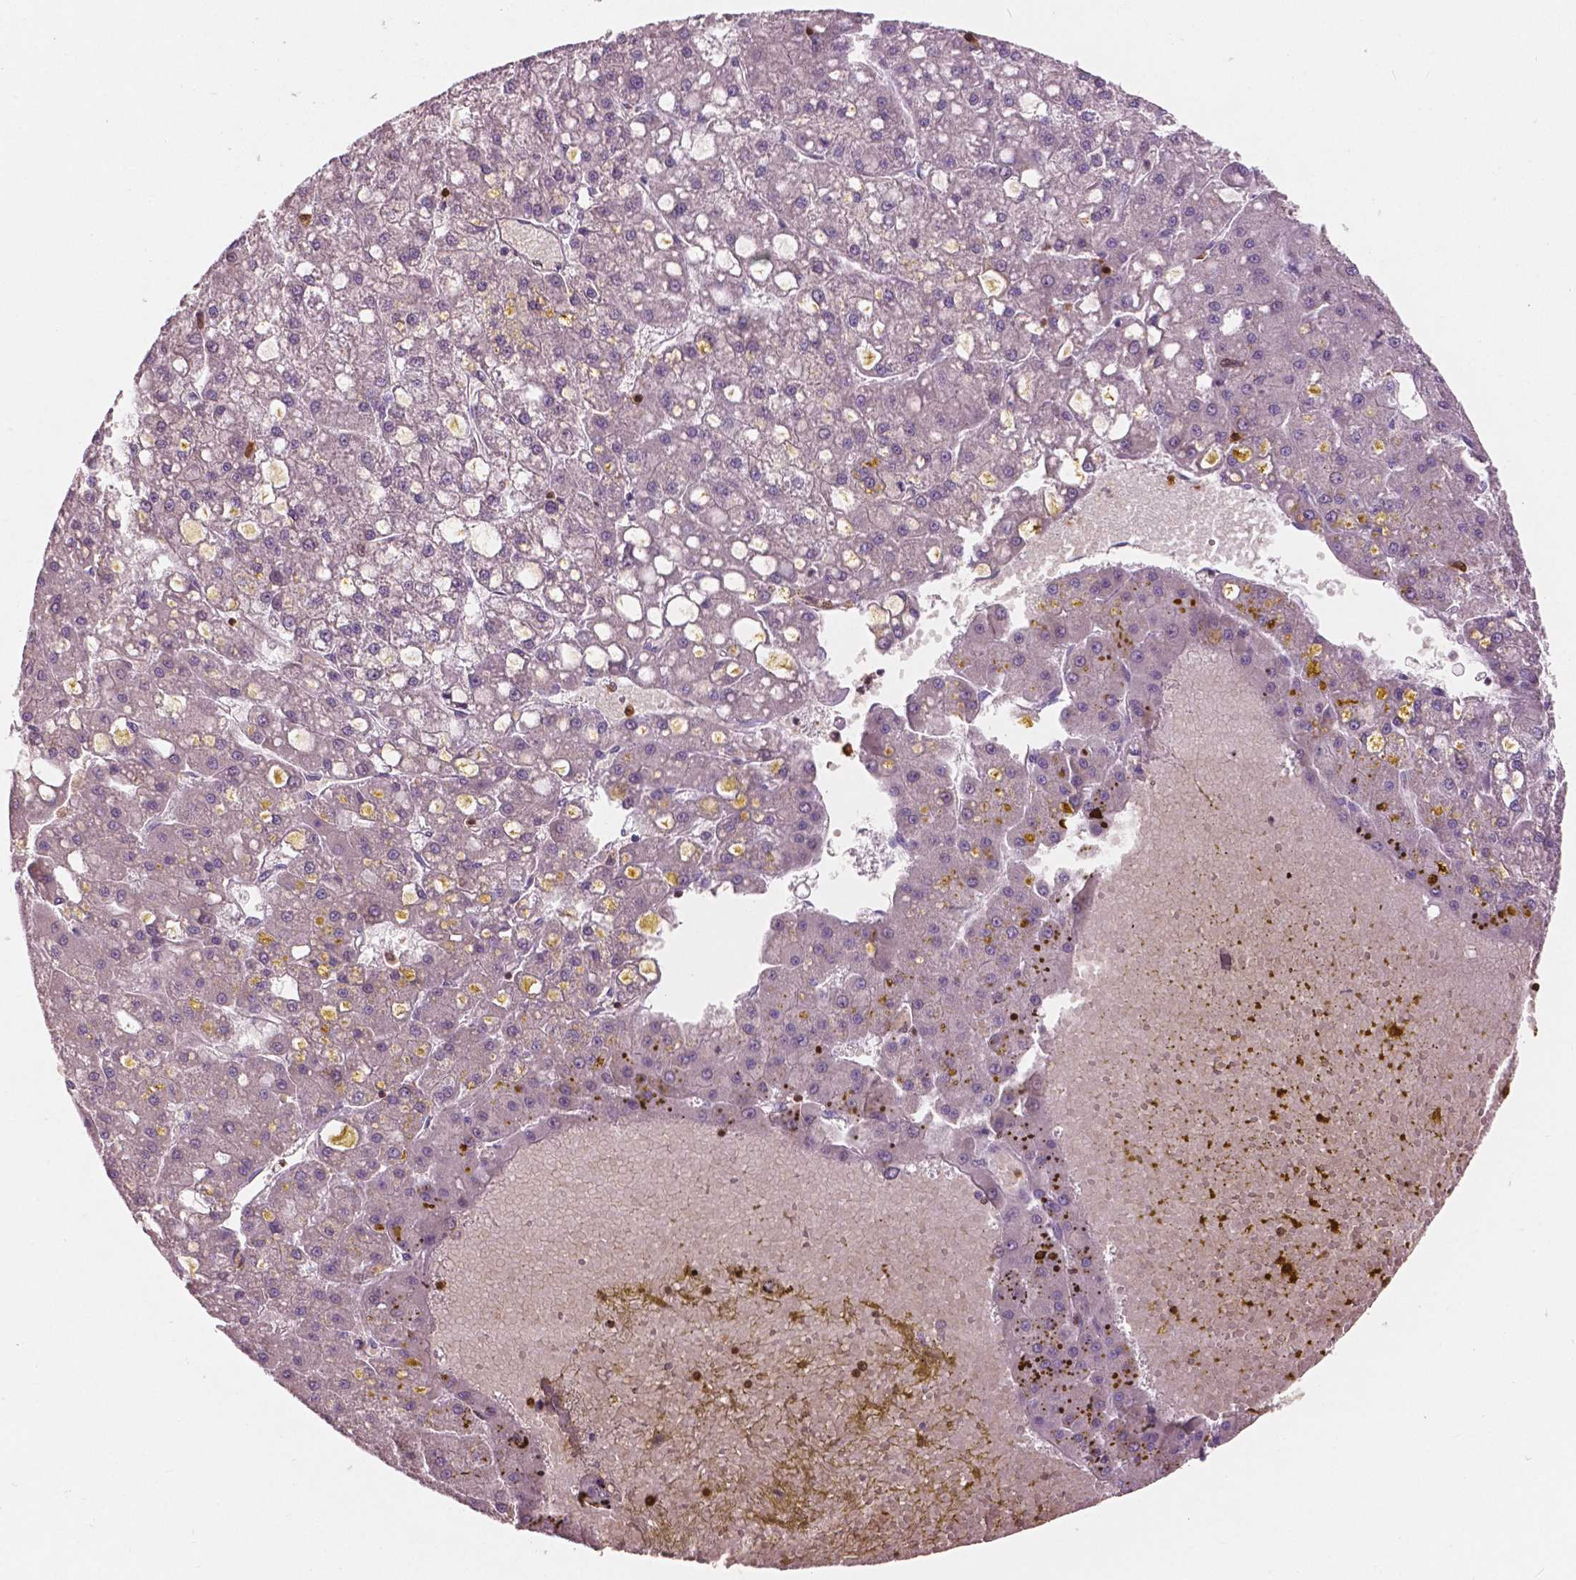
{"staining": {"intensity": "negative", "quantity": "none", "location": "none"}, "tissue": "liver cancer", "cell_type": "Tumor cells", "image_type": "cancer", "snomed": [{"axis": "morphology", "description": "Carcinoma, Hepatocellular, NOS"}, {"axis": "topography", "description": "Liver"}], "caption": "Liver cancer (hepatocellular carcinoma) was stained to show a protein in brown. There is no significant expression in tumor cells. (DAB immunohistochemistry (IHC) visualized using brightfield microscopy, high magnification).", "gene": "S100A4", "patient": {"sex": "male", "age": 67}}